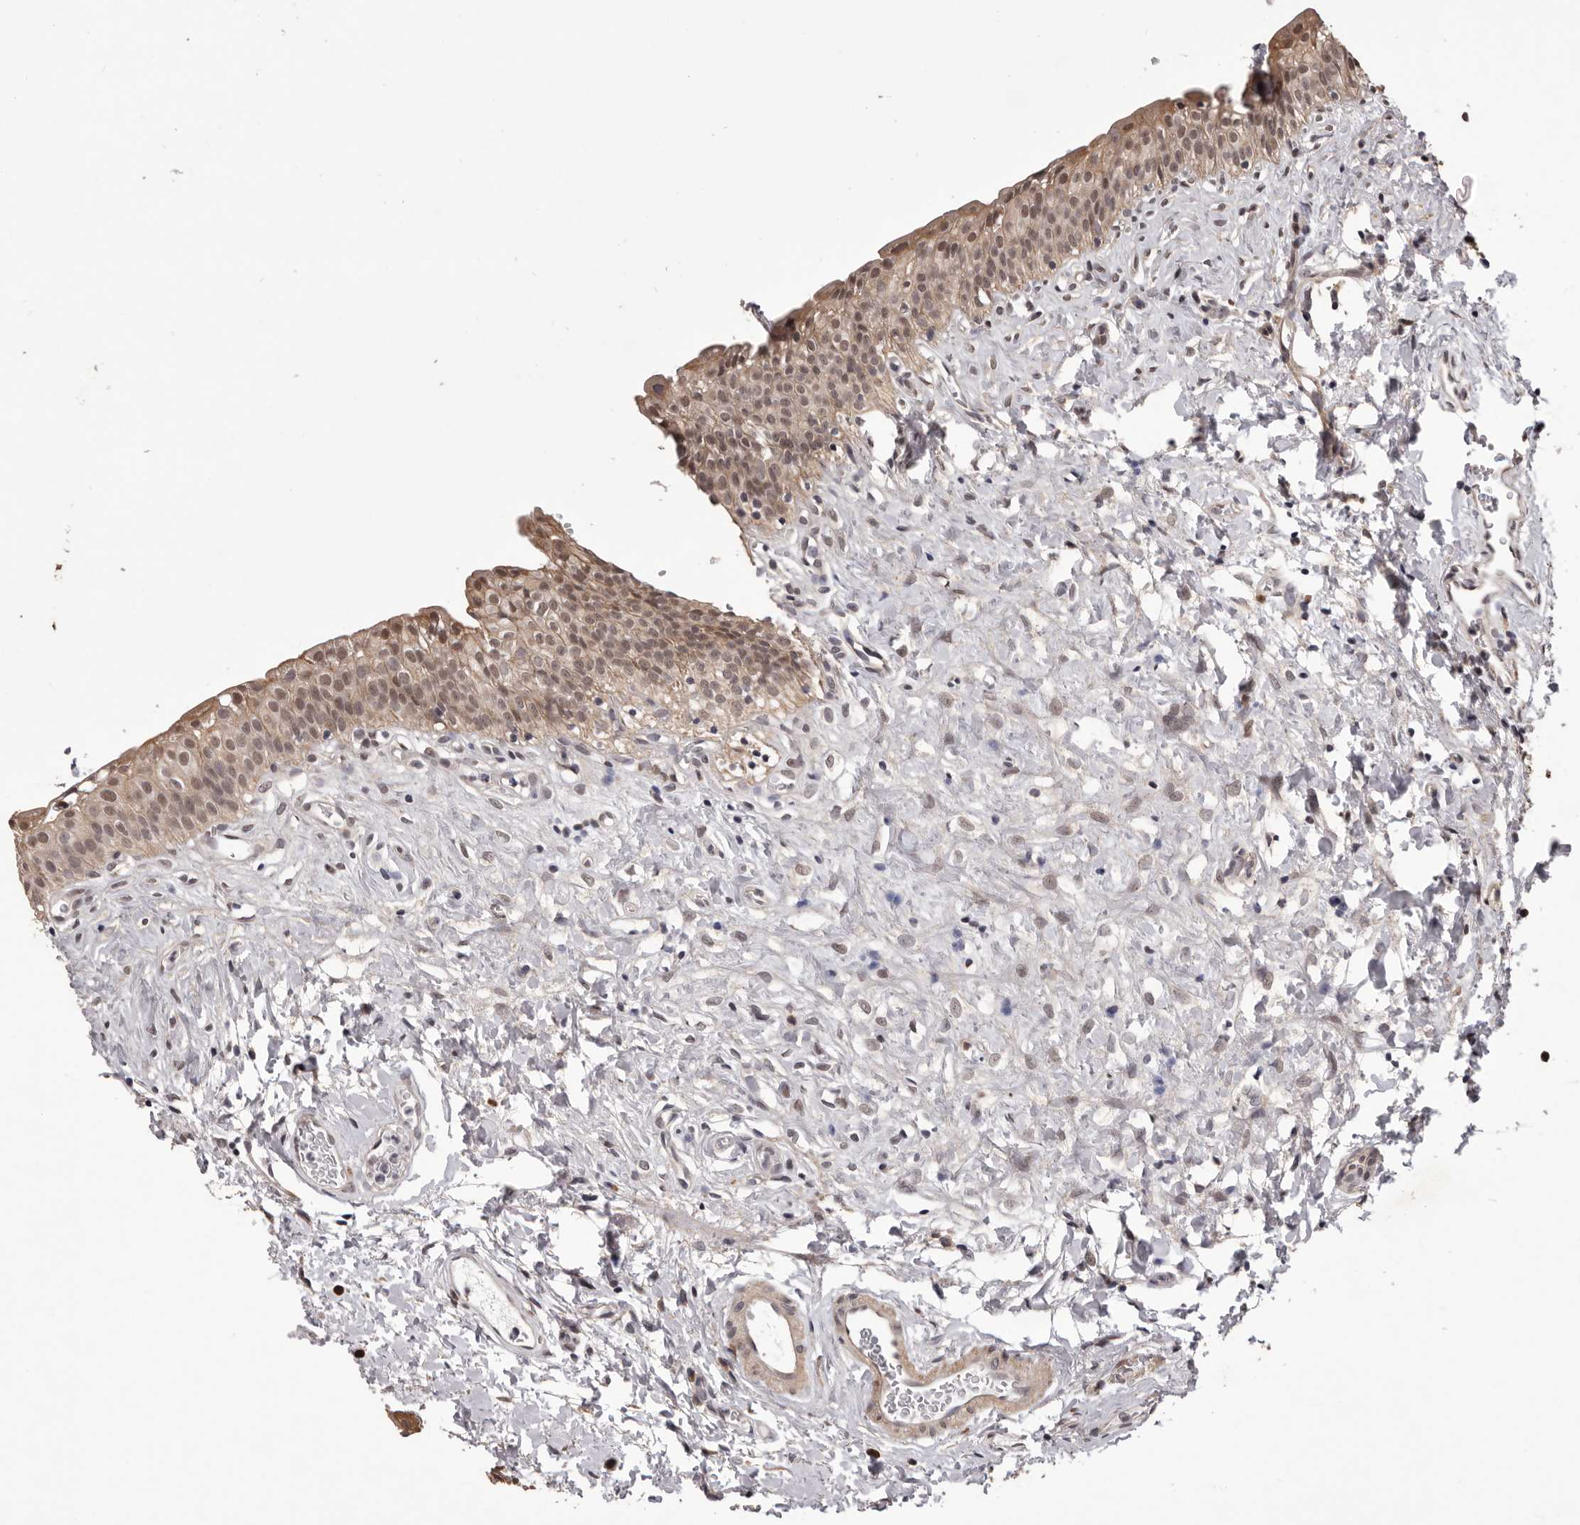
{"staining": {"intensity": "weak", "quantity": "25%-75%", "location": "cytoplasmic/membranous,nuclear"}, "tissue": "urinary bladder", "cell_type": "Urothelial cells", "image_type": "normal", "snomed": [{"axis": "morphology", "description": "Normal tissue, NOS"}, {"axis": "topography", "description": "Urinary bladder"}], "caption": "Brown immunohistochemical staining in benign human urinary bladder demonstrates weak cytoplasmic/membranous,nuclear expression in approximately 25%-75% of urothelial cells. Immunohistochemistry stains the protein in brown and the nuclei are stained blue.", "gene": "CELF3", "patient": {"sex": "male", "age": 51}}